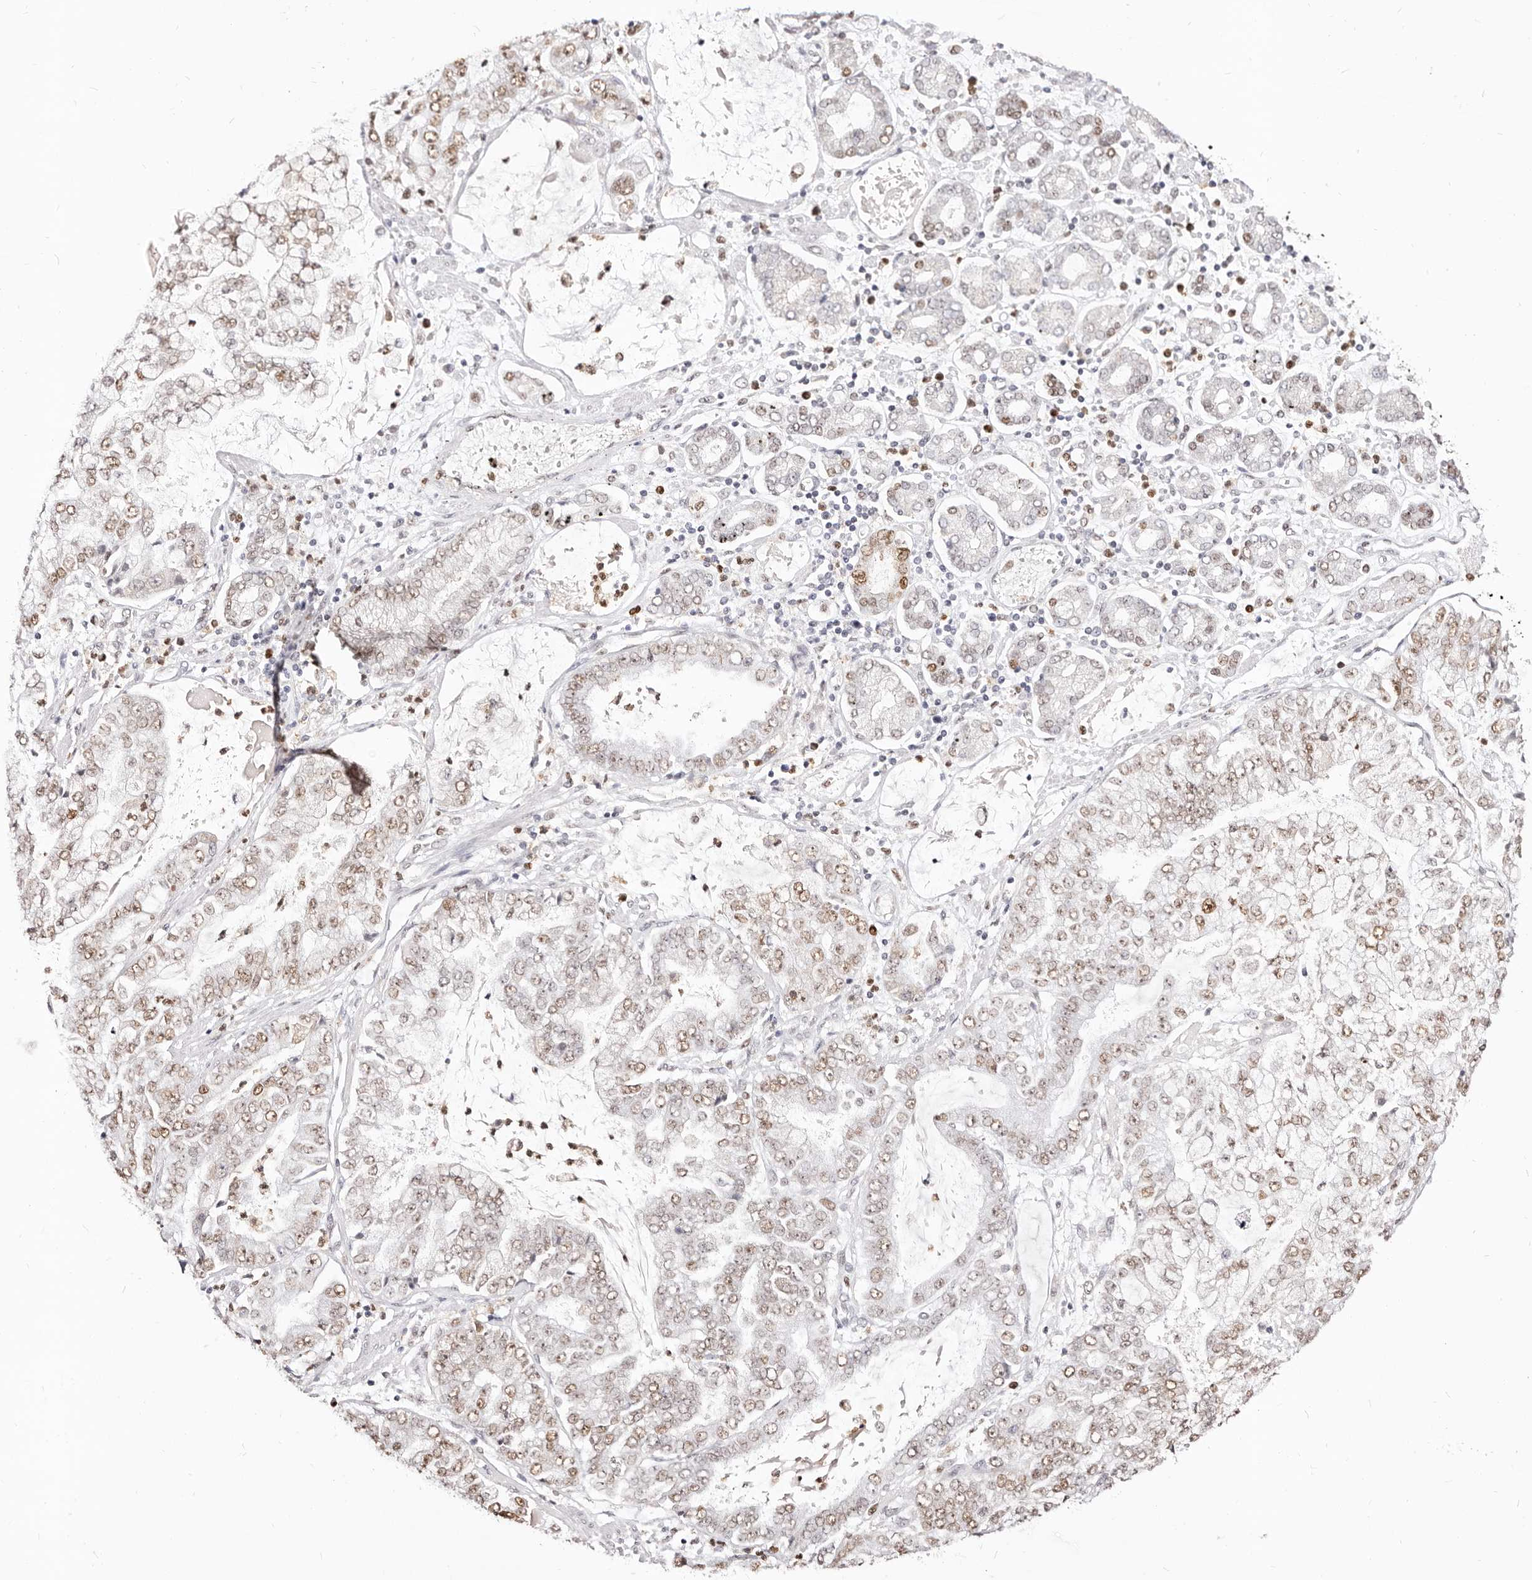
{"staining": {"intensity": "moderate", "quantity": ">75%", "location": "nuclear"}, "tissue": "stomach cancer", "cell_type": "Tumor cells", "image_type": "cancer", "snomed": [{"axis": "morphology", "description": "Adenocarcinoma, NOS"}, {"axis": "topography", "description": "Stomach"}], "caption": "This histopathology image shows stomach adenocarcinoma stained with immunohistochemistry to label a protein in brown. The nuclear of tumor cells show moderate positivity for the protein. Nuclei are counter-stained blue.", "gene": "TKT", "patient": {"sex": "male", "age": 76}}